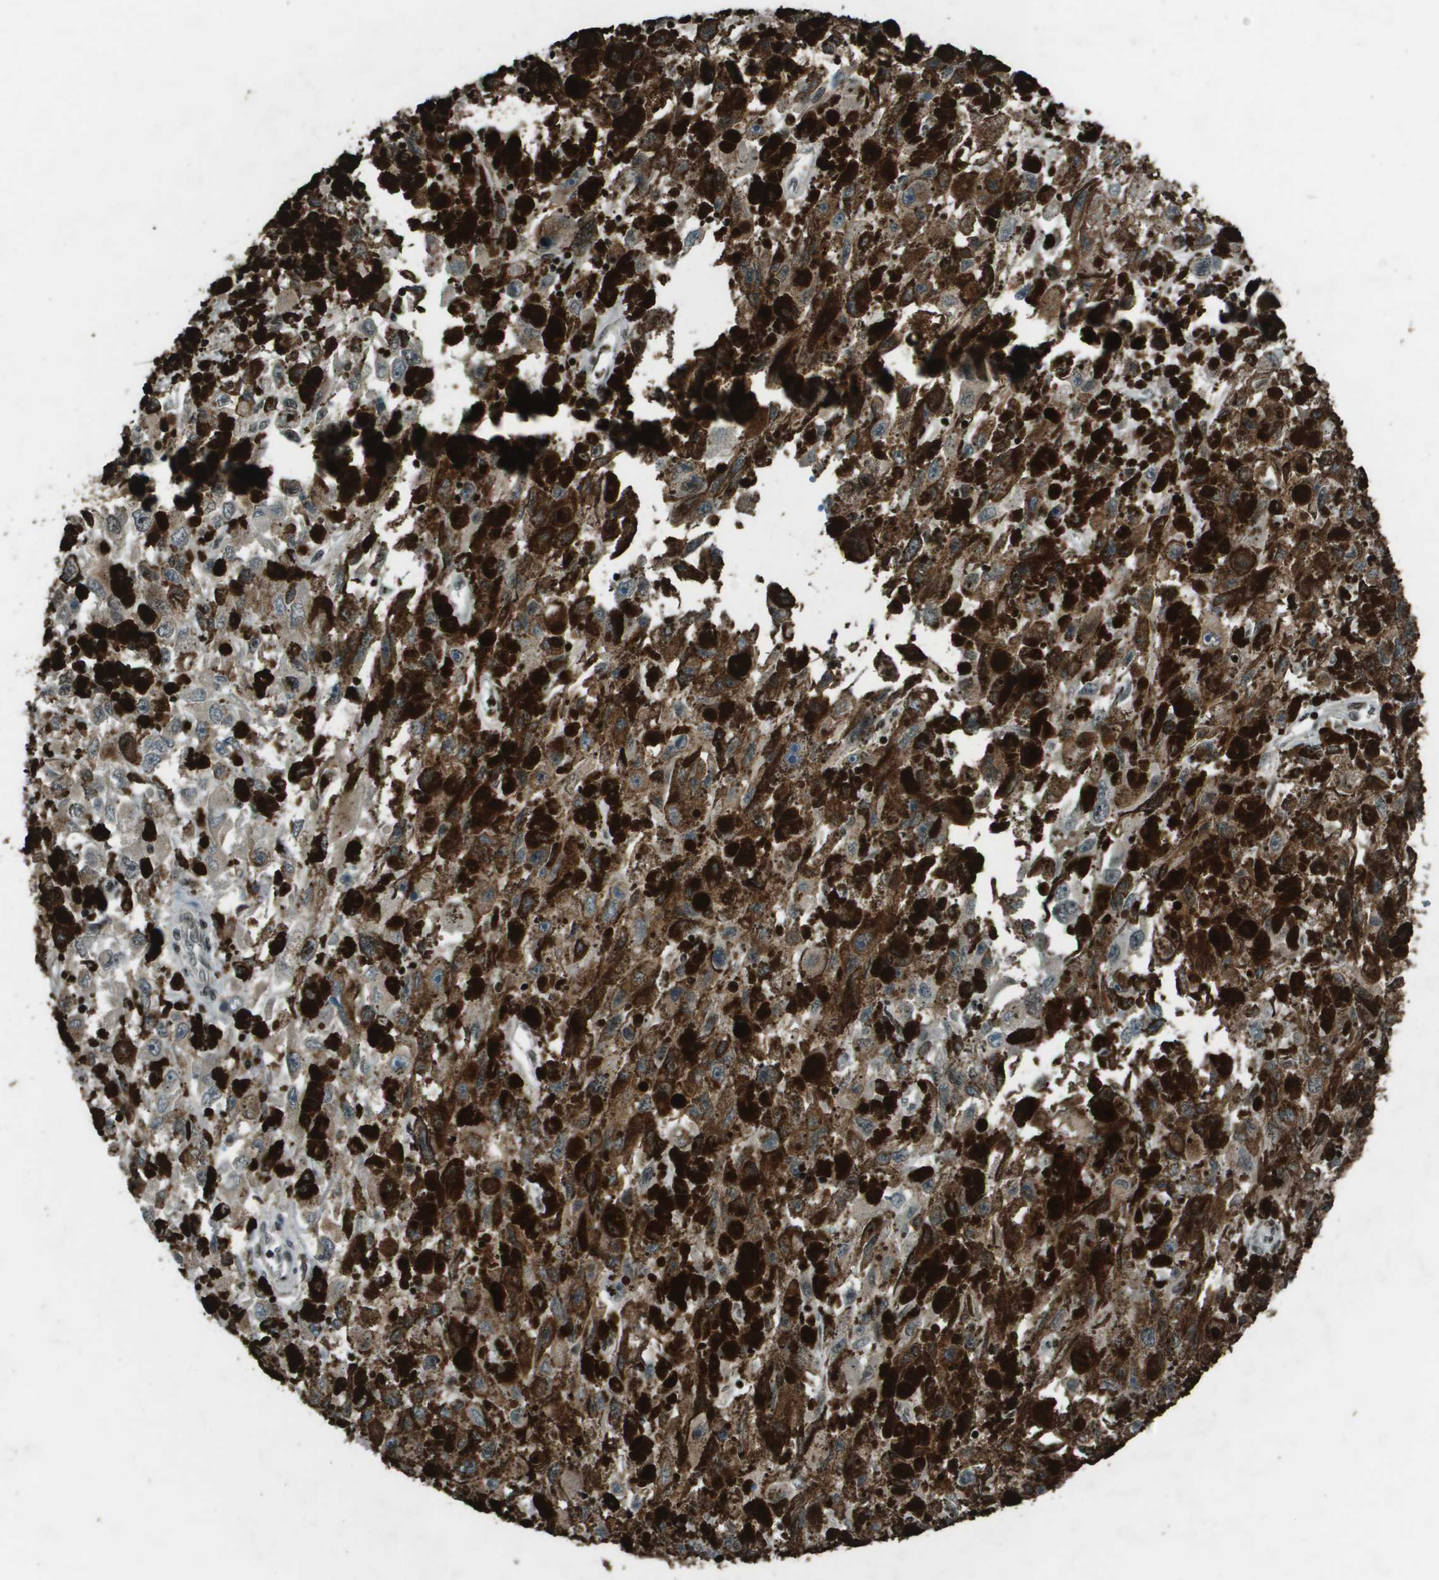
{"staining": {"intensity": "moderate", "quantity": ">75%", "location": "cytoplasmic/membranous"}, "tissue": "melanoma", "cell_type": "Tumor cells", "image_type": "cancer", "snomed": [{"axis": "morphology", "description": "Malignant melanoma, NOS"}, {"axis": "topography", "description": "Skin"}], "caption": "Brown immunohistochemical staining in human melanoma demonstrates moderate cytoplasmic/membranous staining in about >75% of tumor cells.", "gene": "CXCL12", "patient": {"sex": "female", "age": 104}}